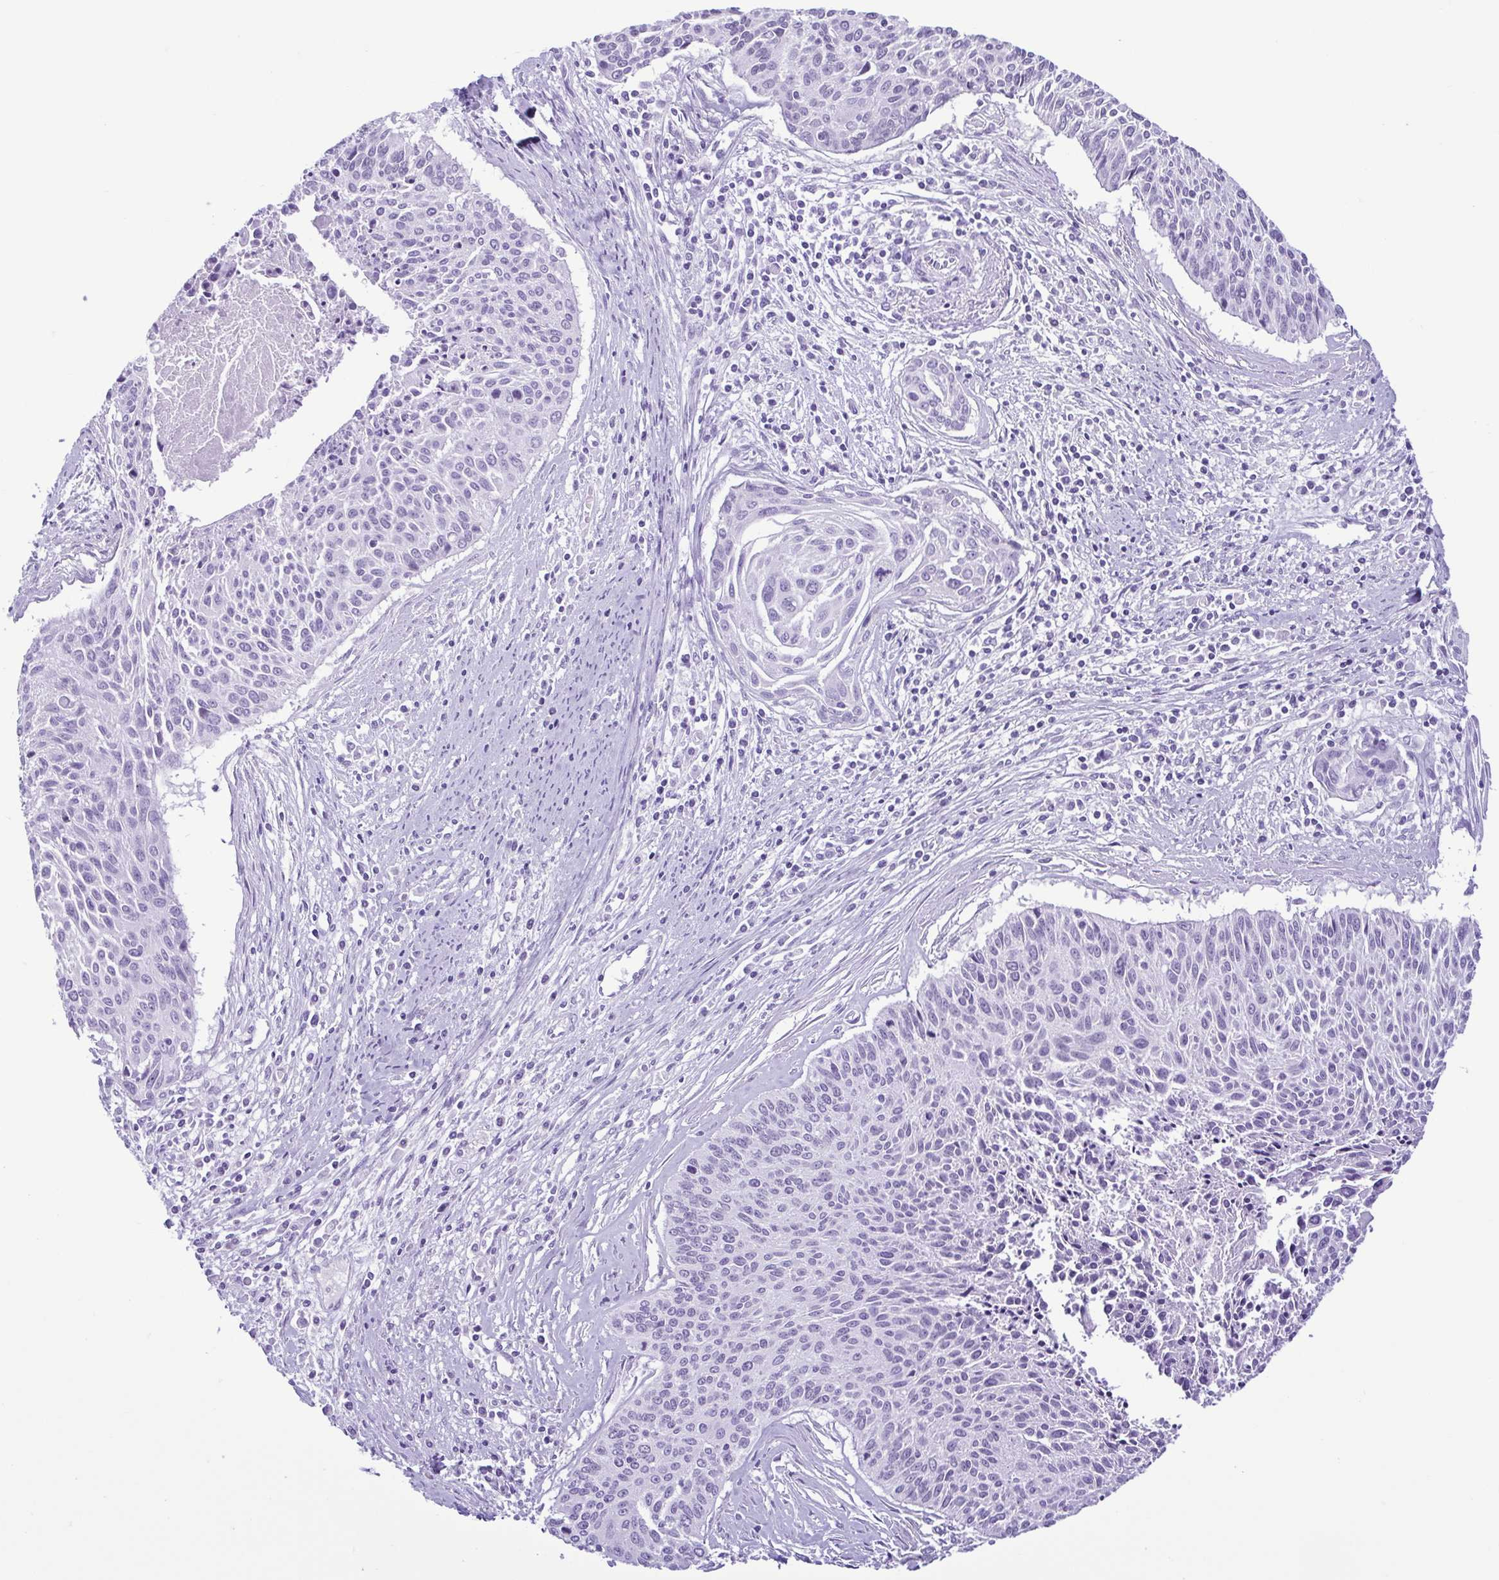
{"staining": {"intensity": "negative", "quantity": "none", "location": "none"}, "tissue": "cervical cancer", "cell_type": "Tumor cells", "image_type": "cancer", "snomed": [{"axis": "morphology", "description": "Squamous cell carcinoma, NOS"}, {"axis": "topography", "description": "Cervix"}], "caption": "DAB (3,3'-diaminobenzidine) immunohistochemical staining of cervical cancer (squamous cell carcinoma) exhibits no significant positivity in tumor cells.", "gene": "SPATA16", "patient": {"sex": "female", "age": 55}}